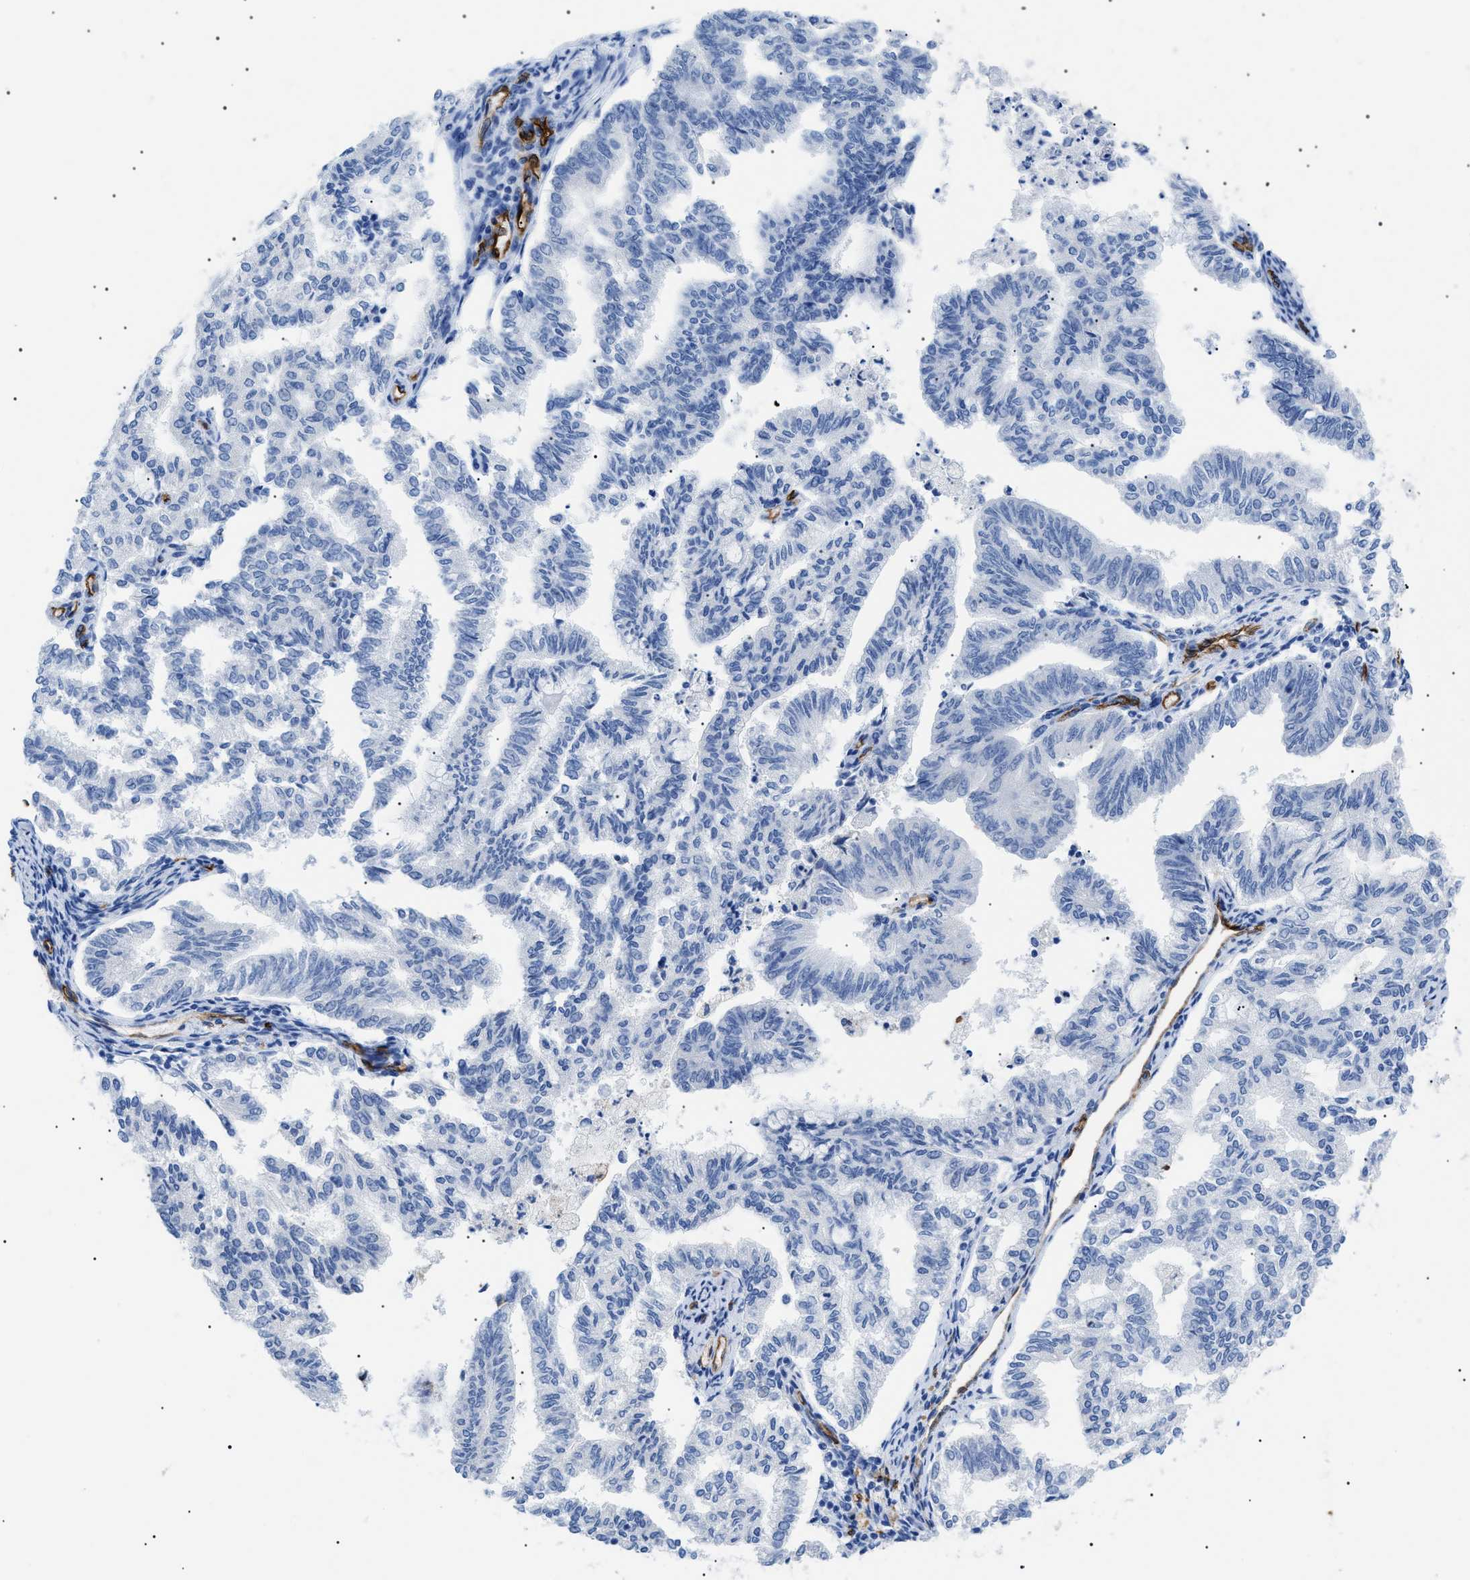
{"staining": {"intensity": "negative", "quantity": "none", "location": "none"}, "tissue": "endometrial cancer", "cell_type": "Tumor cells", "image_type": "cancer", "snomed": [{"axis": "morphology", "description": "Adenocarcinoma, NOS"}, {"axis": "topography", "description": "Endometrium"}], "caption": "High power microscopy micrograph of an IHC photomicrograph of endometrial adenocarcinoma, revealing no significant positivity in tumor cells.", "gene": "PODXL", "patient": {"sex": "female", "age": 79}}